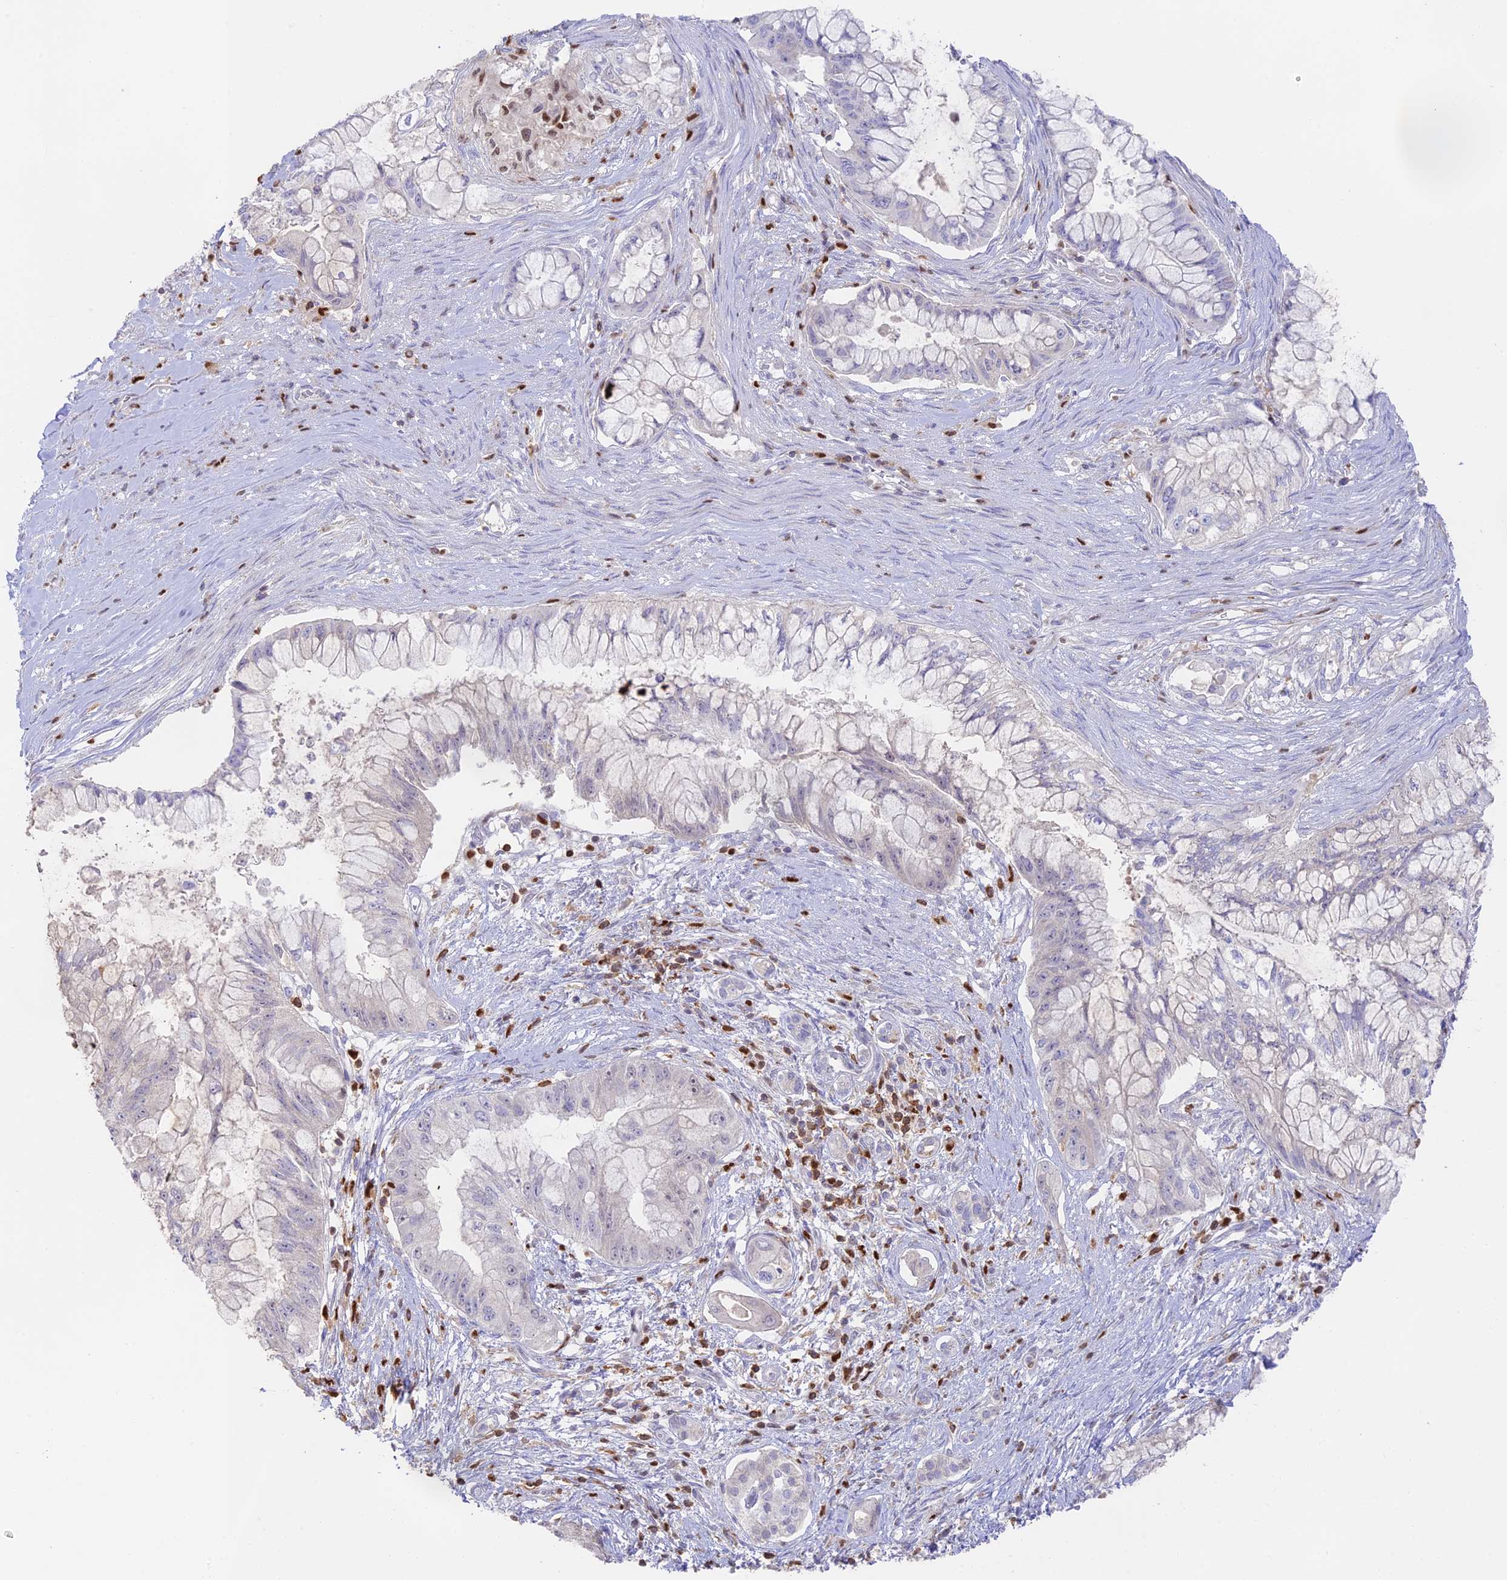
{"staining": {"intensity": "negative", "quantity": "none", "location": "none"}, "tissue": "pancreatic cancer", "cell_type": "Tumor cells", "image_type": "cancer", "snomed": [{"axis": "morphology", "description": "Adenocarcinoma, NOS"}, {"axis": "topography", "description": "Pancreas"}], "caption": "This is a histopathology image of IHC staining of pancreatic cancer, which shows no expression in tumor cells.", "gene": "DENND1C", "patient": {"sex": "male", "age": 48}}